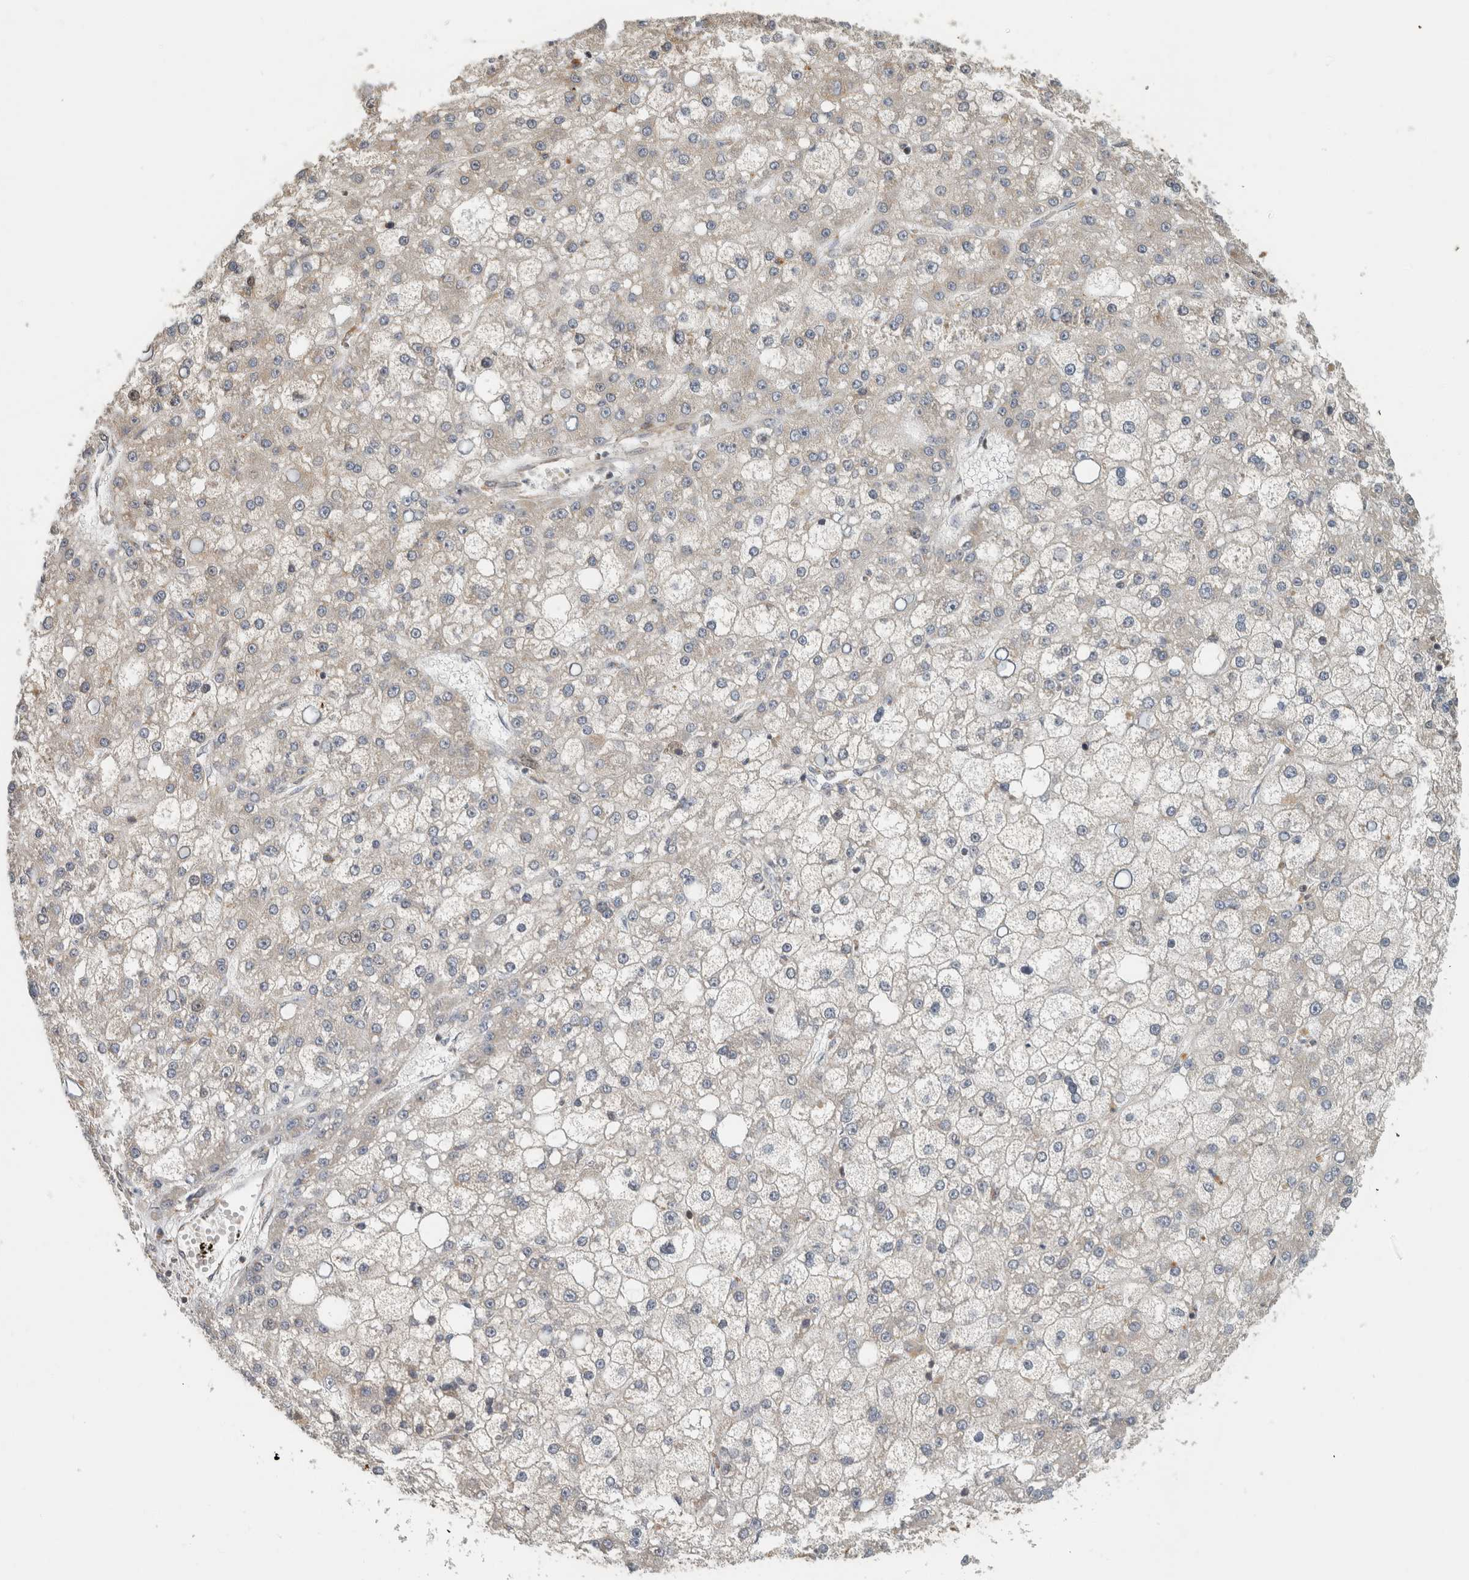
{"staining": {"intensity": "negative", "quantity": "none", "location": "none"}, "tissue": "liver cancer", "cell_type": "Tumor cells", "image_type": "cancer", "snomed": [{"axis": "morphology", "description": "Carcinoma, Hepatocellular, NOS"}, {"axis": "topography", "description": "Liver"}], "caption": "Hepatocellular carcinoma (liver) was stained to show a protein in brown. There is no significant expression in tumor cells. (Immunohistochemistry, brightfield microscopy, high magnification).", "gene": "GINS4", "patient": {"sex": "male", "age": 67}}